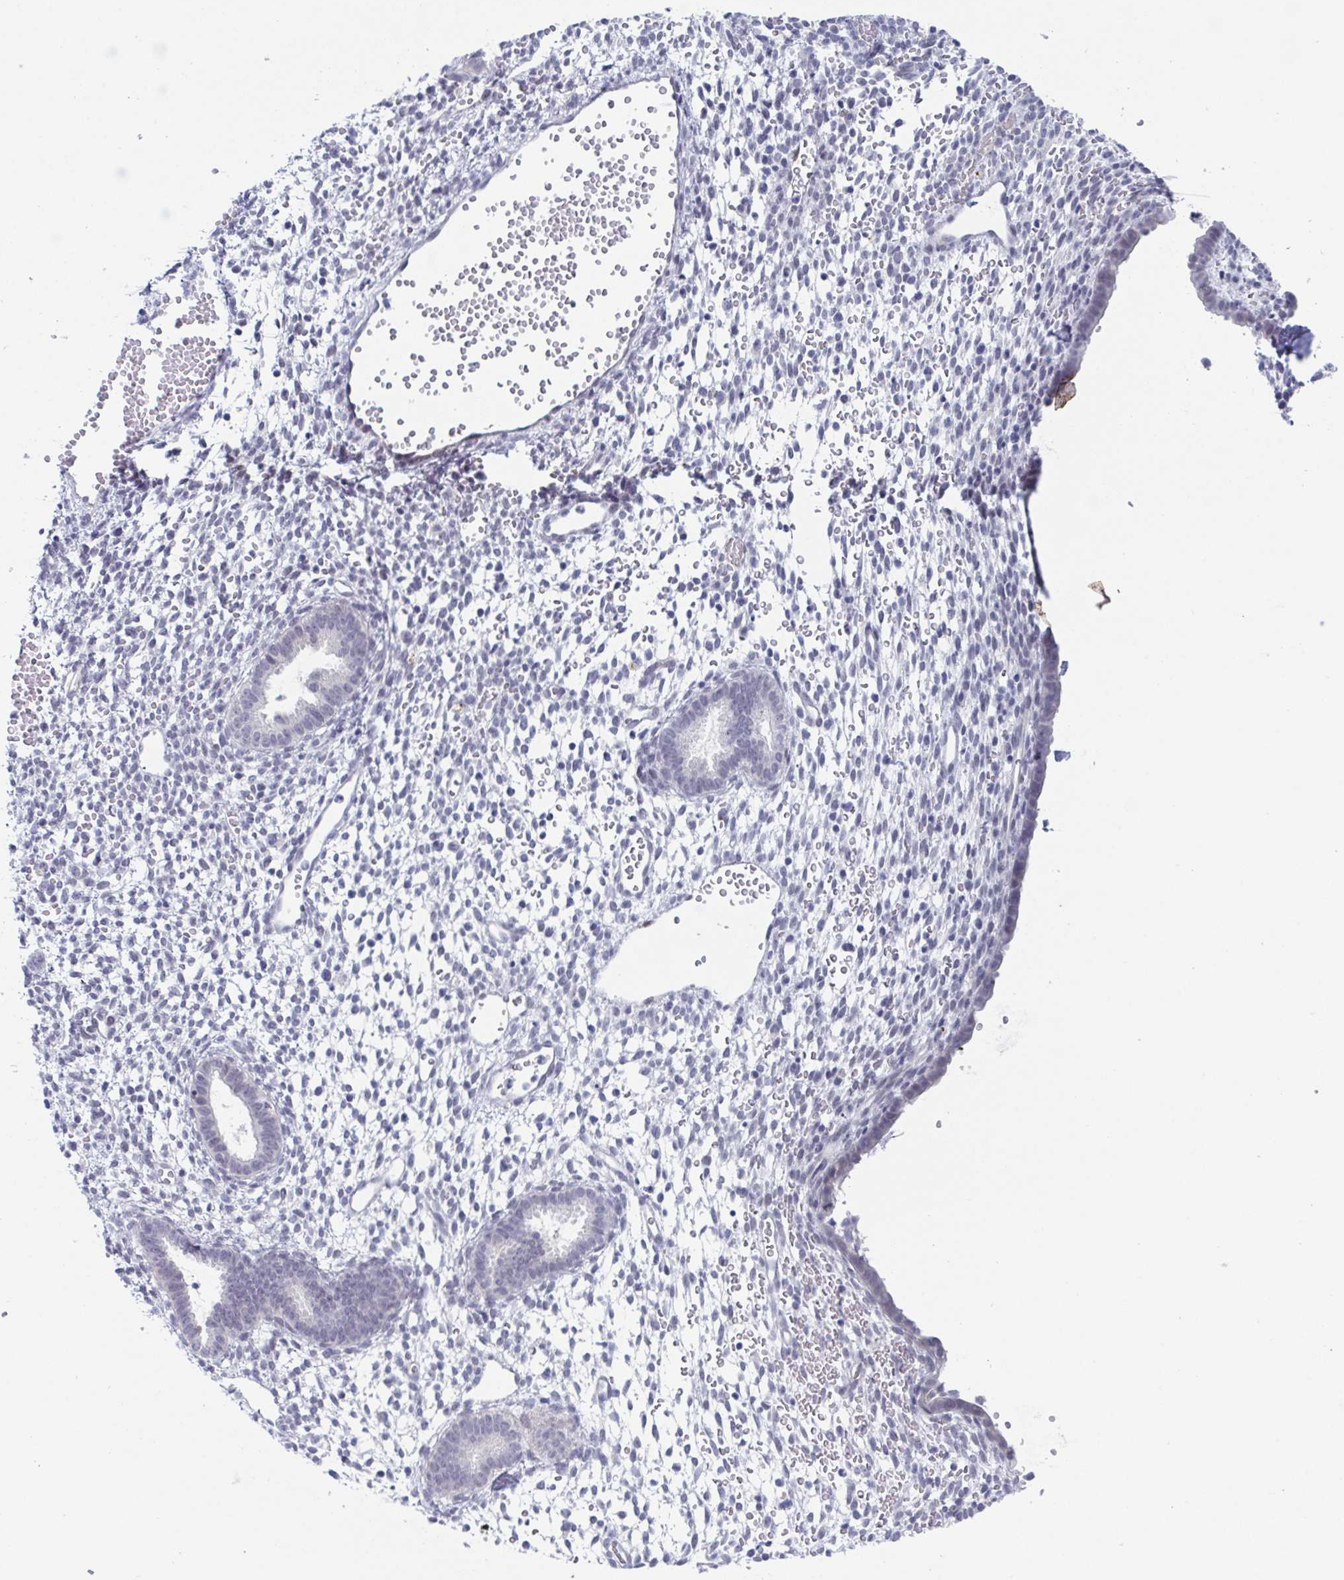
{"staining": {"intensity": "negative", "quantity": "none", "location": "none"}, "tissue": "endometrium", "cell_type": "Cells in endometrial stroma", "image_type": "normal", "snomed": [{"axis": "morphology", "description": "Normal tissue, NOS"}, {"axis": "topography", "description": "Endometrium"}], "caption": "Histopathology image shows no significant protein positivity in cells in endometrial stroma of normal endometrium. (DAB immunohistochemistry (IHC) with hematoxylin counter stain).", "gene": "ZFP64", "patient": {"sex": "female", "age": 36}}